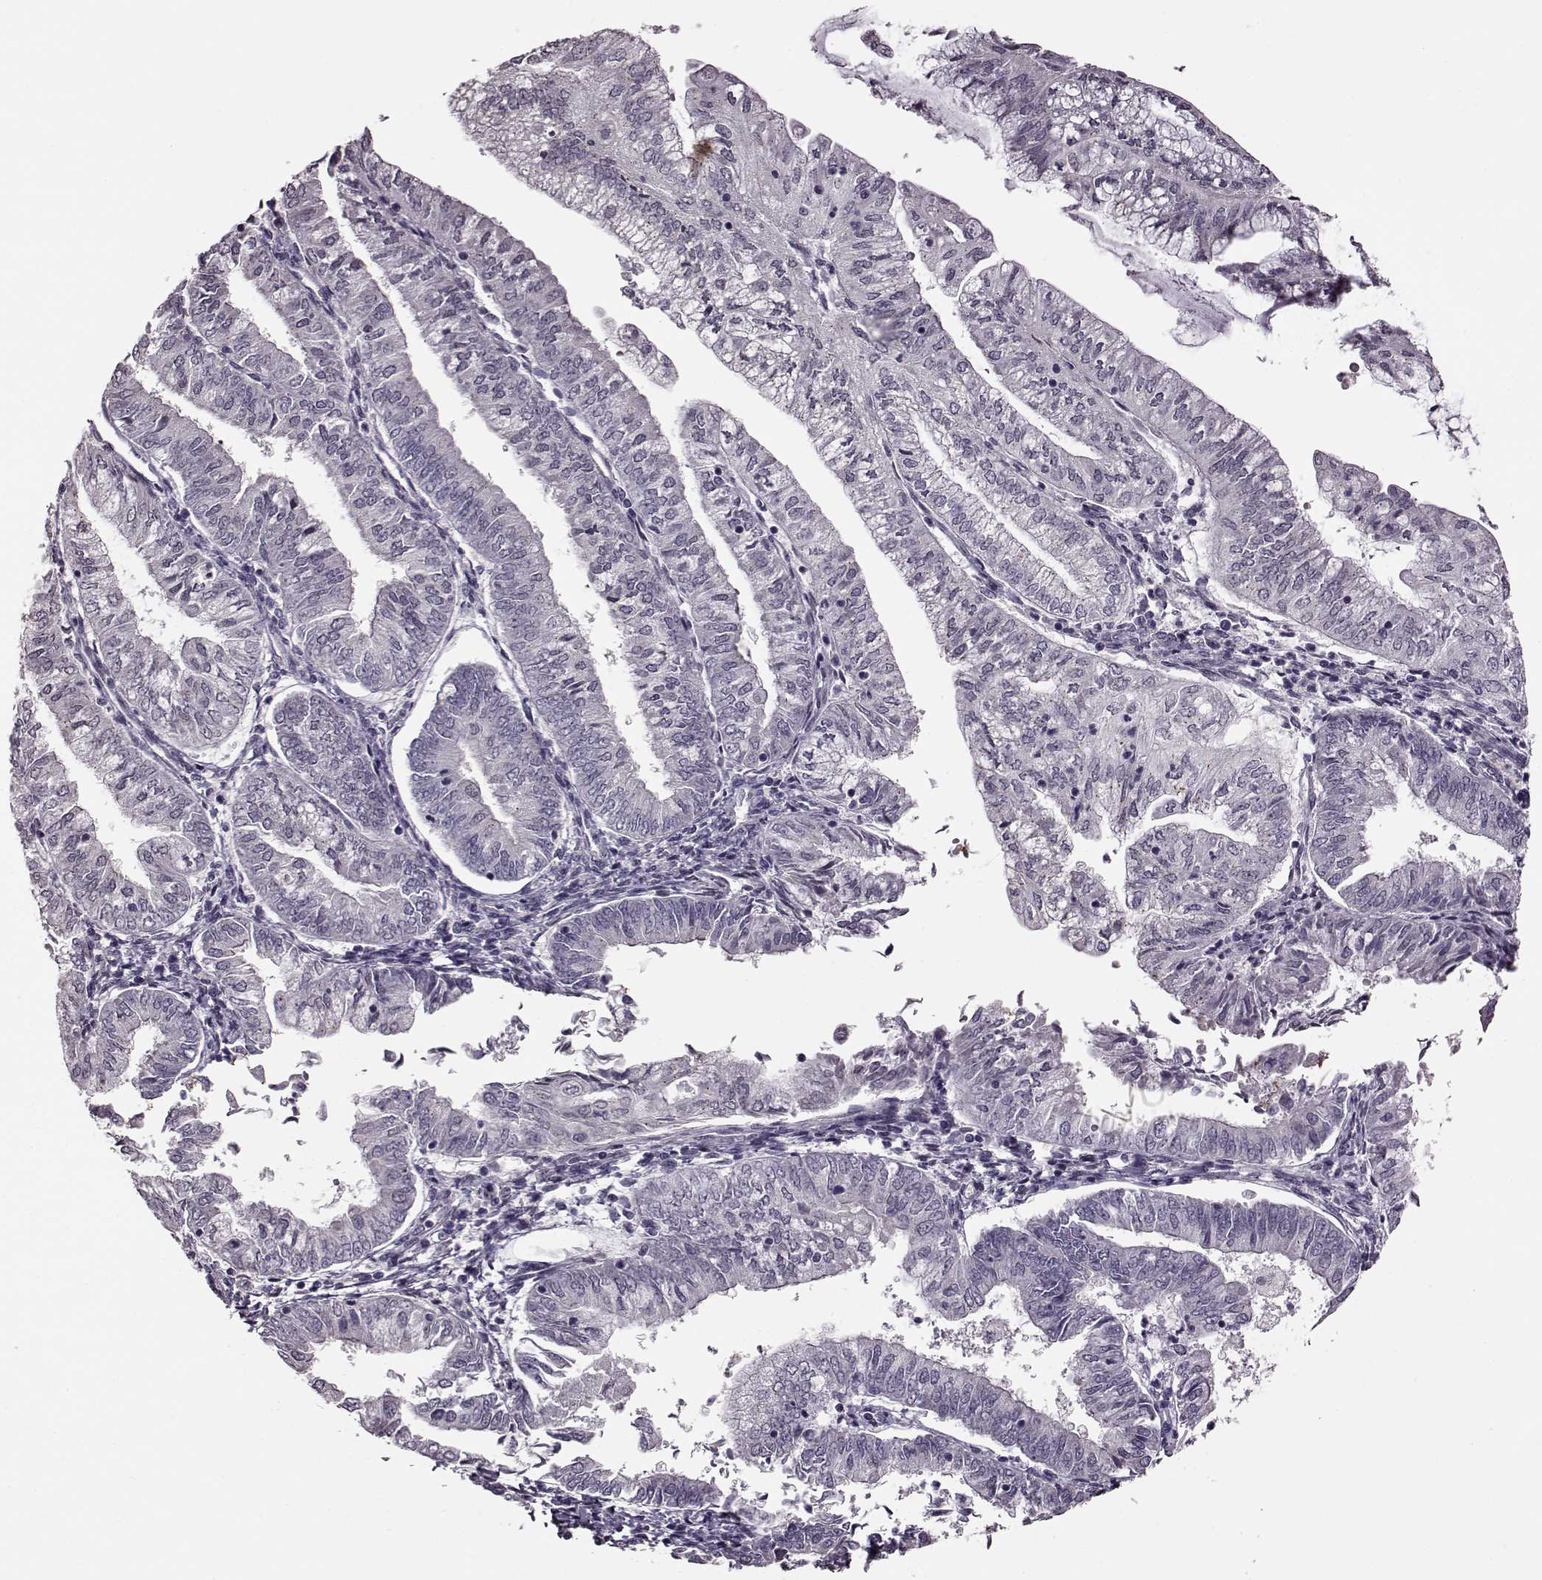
{"staining": {"intensity": "negative", "quantity": "none", "location": "none"}, "tissue": "endometrial cancer", "cell_type": "Tumor cells", "image_type": "cancer", "snomed": [{"axis": "morphology", "description": "Adenocarcinoma, NOS"}, {"axis": "topography", "description": "Endometrium"}], "caption": "An IHC micrograph of endometrial cancer (adenocarcinoma) is shown. There is no staining in tumor cells of endometrial cancer (adenocarcinoma).", "gene": "STX1B", "patient": {"sex": "female", "age": 55}}